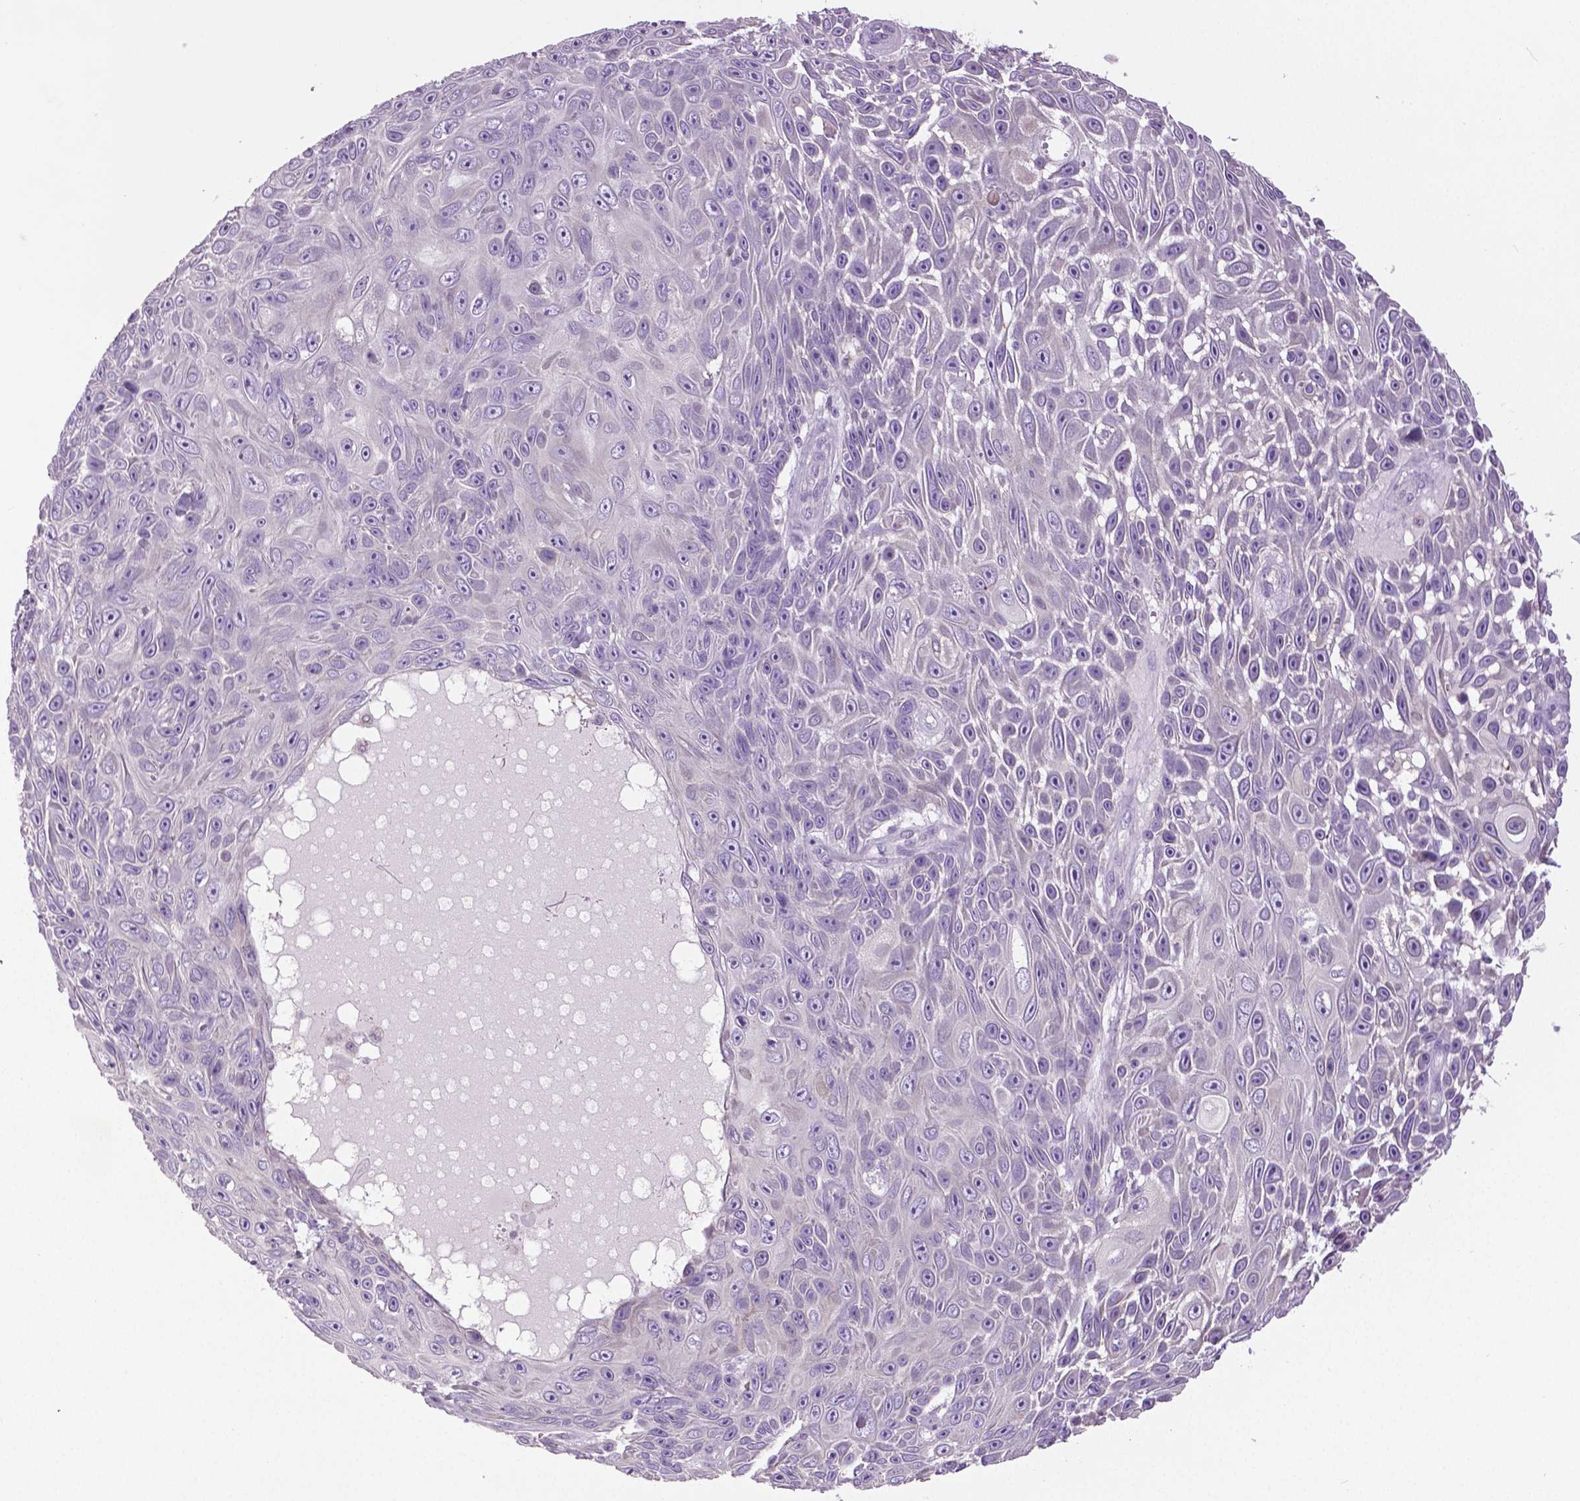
{"staining": {"intensity": "negative", "quantity": "none", "location": "none"}, "tissue": "skin cancer", "cell_type": "Tumor cells", "image_type": "cancer", "snomed": [{"axis": "morphology", "description": "Squamous cell carcinoma, NOS"}, {"axis": "topography", "description": "Skin"}], "caption": "Immunohistochemistry (IHC) of skin cancer (squamous cell carcinoma) displays no expression in tumor cells. (DAB immunohistochemistry visualized using brightfield microscopy, high magnification).", "gene": "DNAH12", "patient": {"sex": "male", "age": 82}}